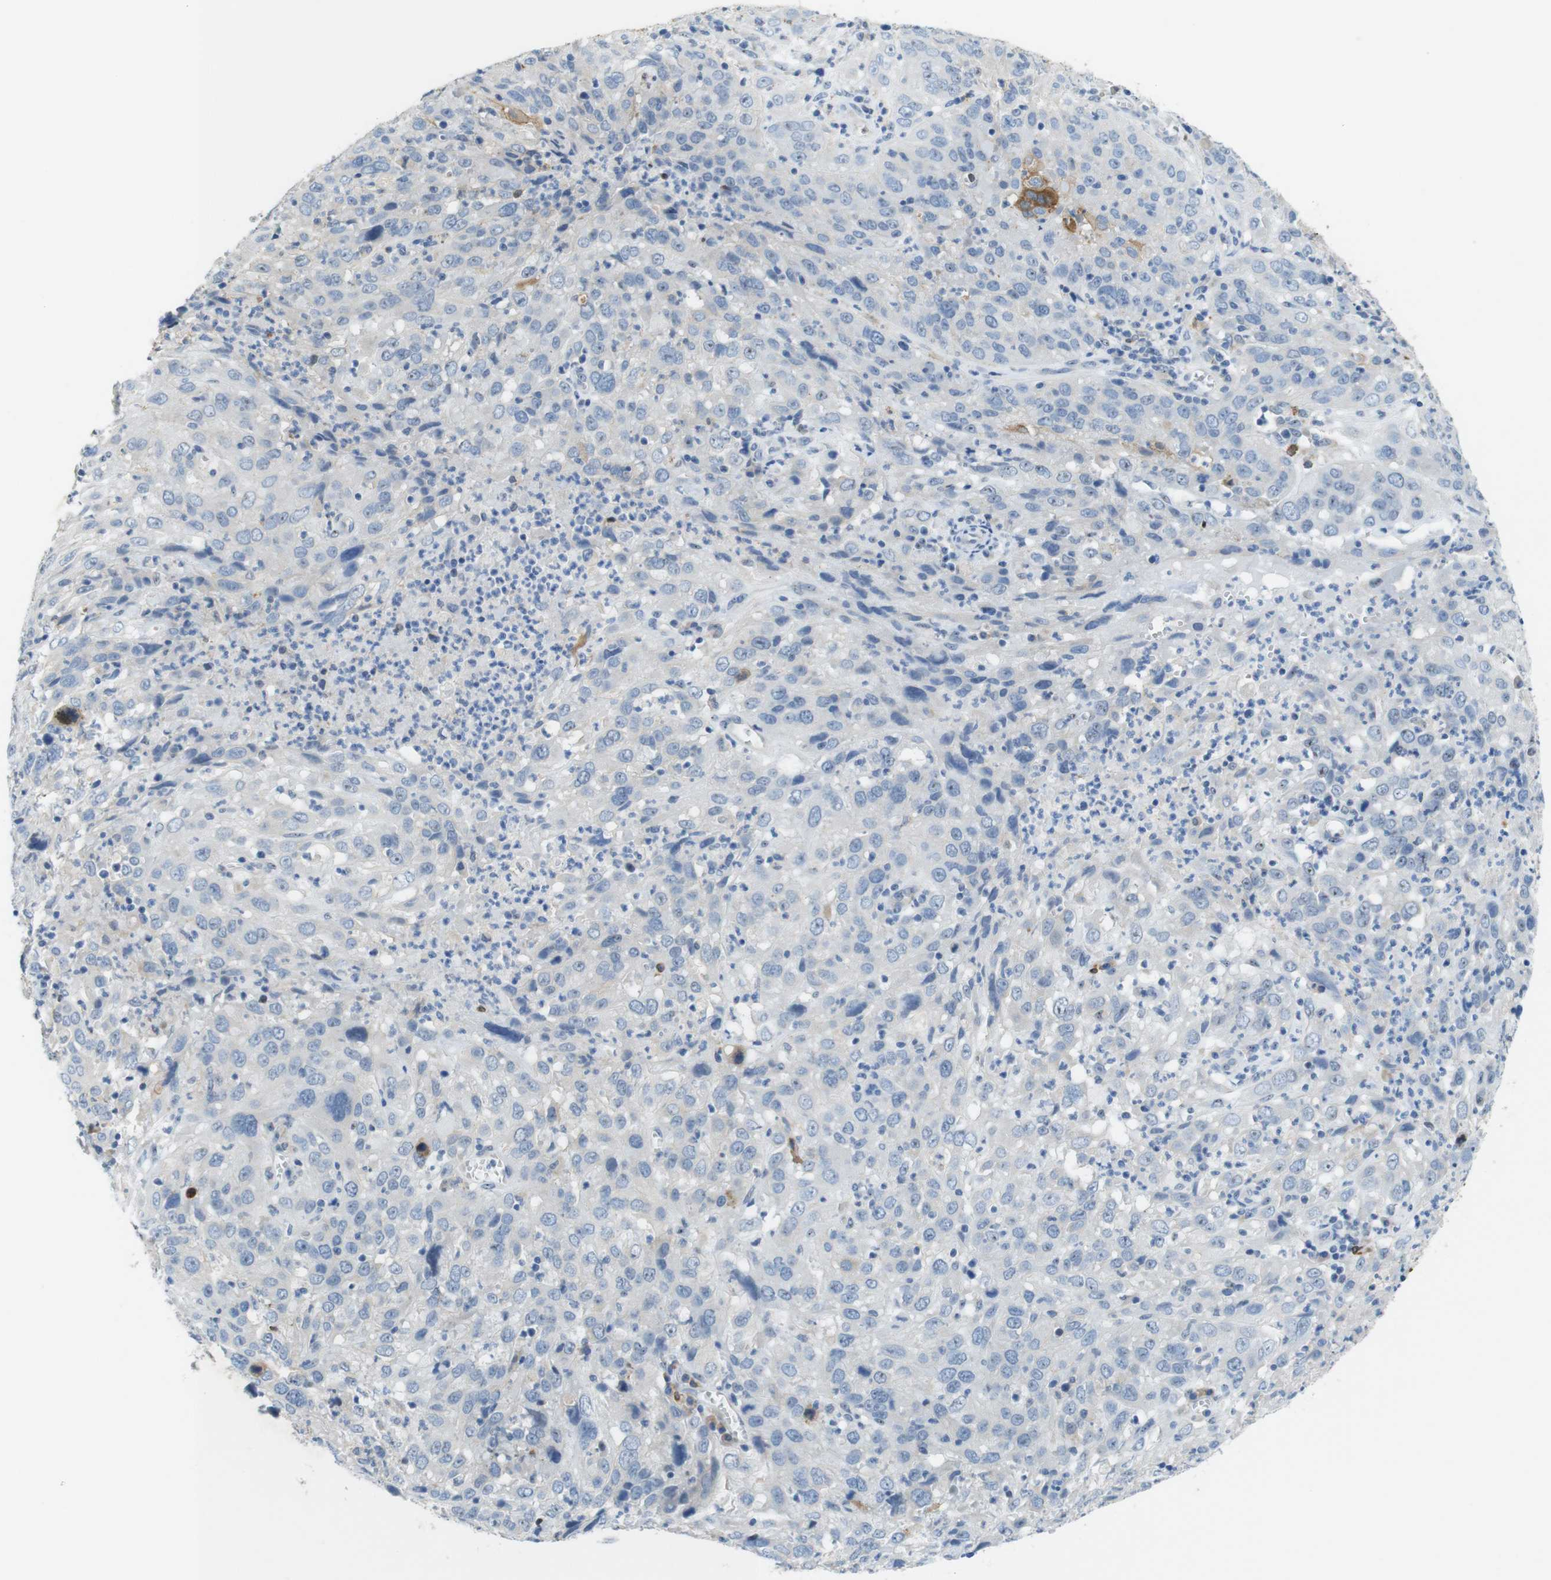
{"staining": {"intensity": "negative", "quantity": "none", "location": "none"}, "tissue": "cervical cancer", "cell_type": "Tumor cells", "image_type": "cancer", "snomed": [{"axis": "morphology", "description": "Squamous cell carcinoma, NOS"}, {"axis": "topography", "description": "Cervix"}], "caption": "Photomicrograph shows no significant protein positivity in tumor cells of squamous cell carcinoma (cervical).", "gene": "TJP3", "patient": {"sex": "female", "age": 32}}